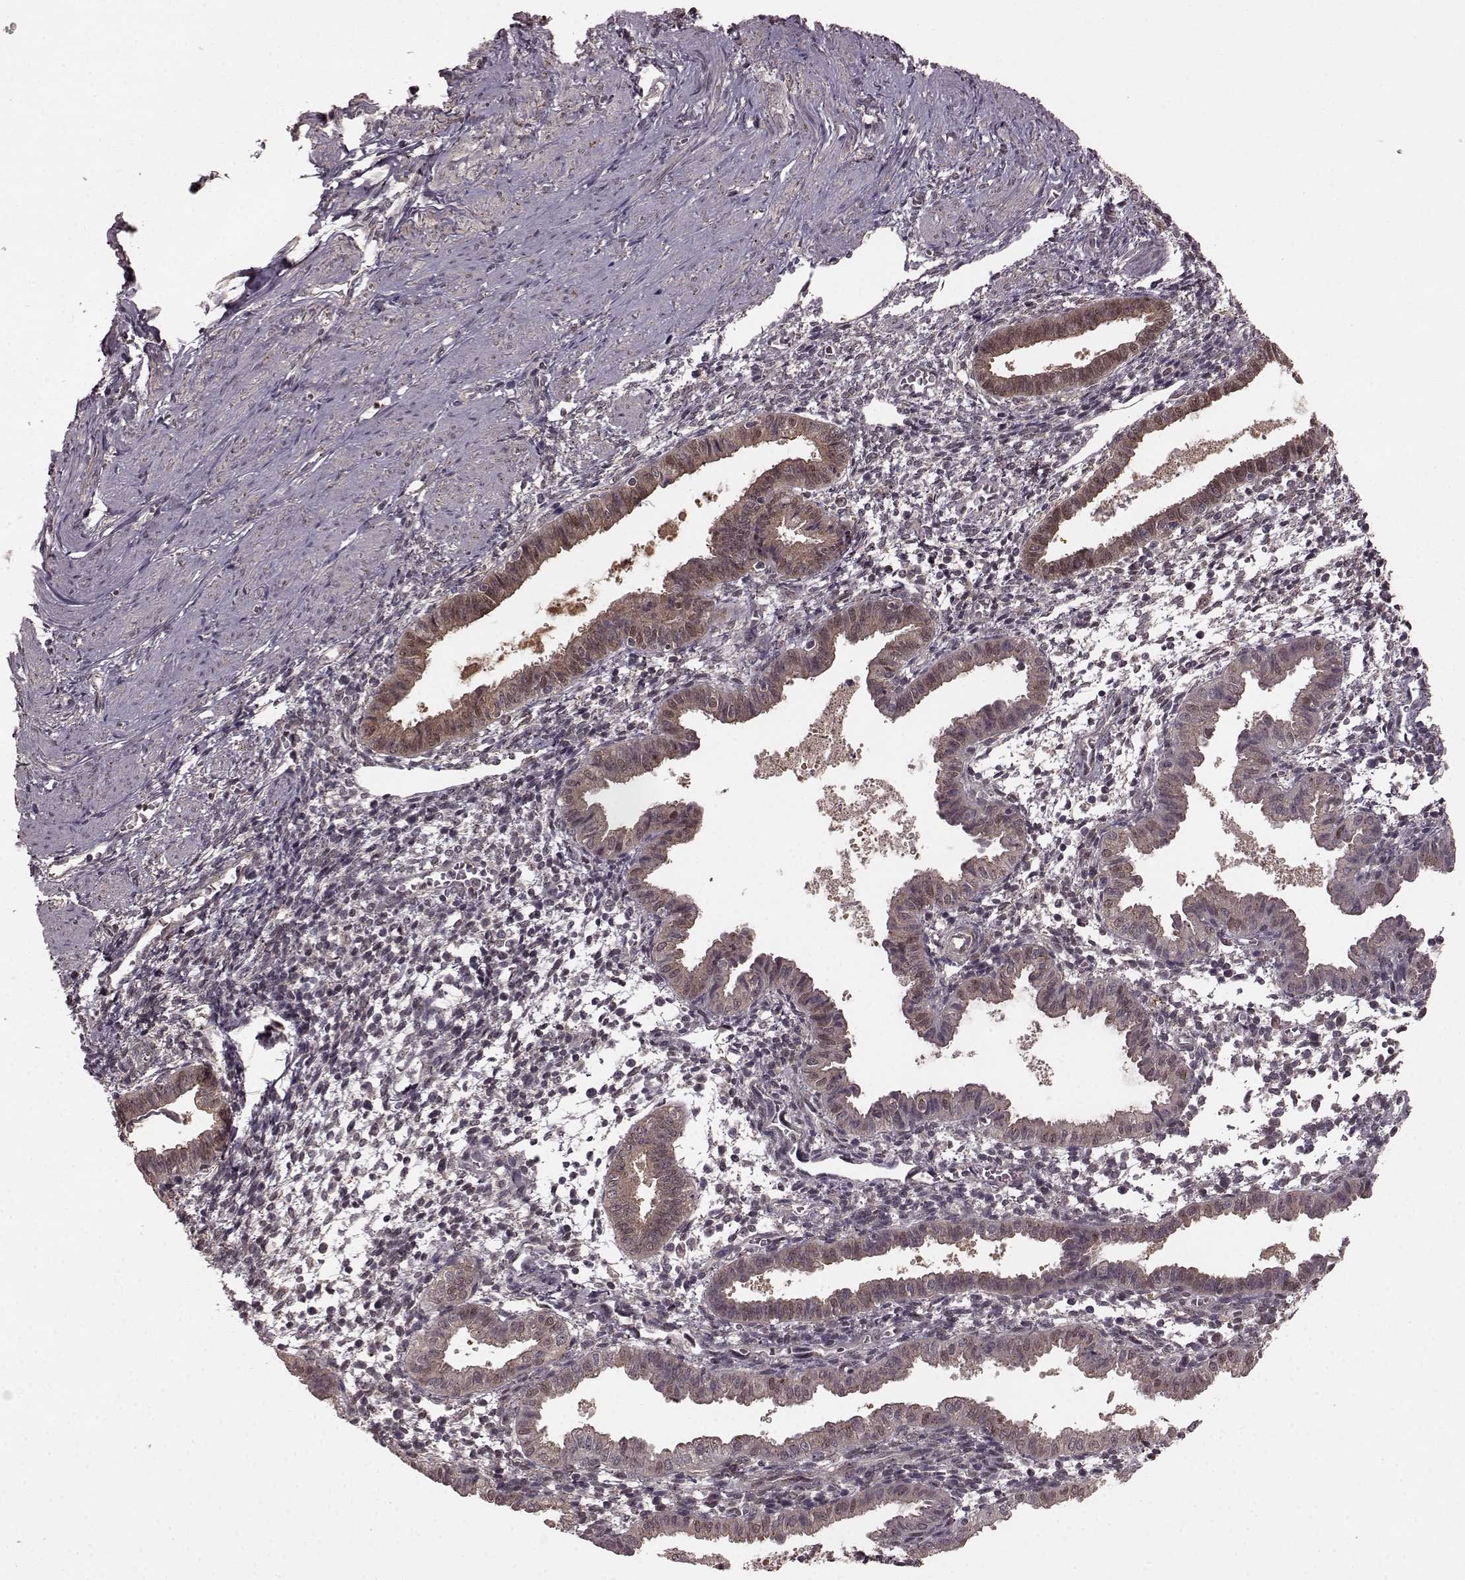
{"staining": {"intensity": "weak", "quantity": "<25%", "location": "cytoplasmic/membranous"}, "tissue": "endometrium", "cell_type": "Cells in endometrial stroma", "image_type": "normal", "snomed": [{"axis": "morphology", "description": "Normal tissue, NOS"}, {"axis": "topography", "description": "Endometrium"}], "caption": "Cells in endometrial stroma show no significant expression in benign endometrium. (Brightfield microscopy of DAB (3,3'-diaminobenzidine) immunohistochemistry at high magnification).", "gene": "GSS", "patient": {"sex": "female", "age": 37}}